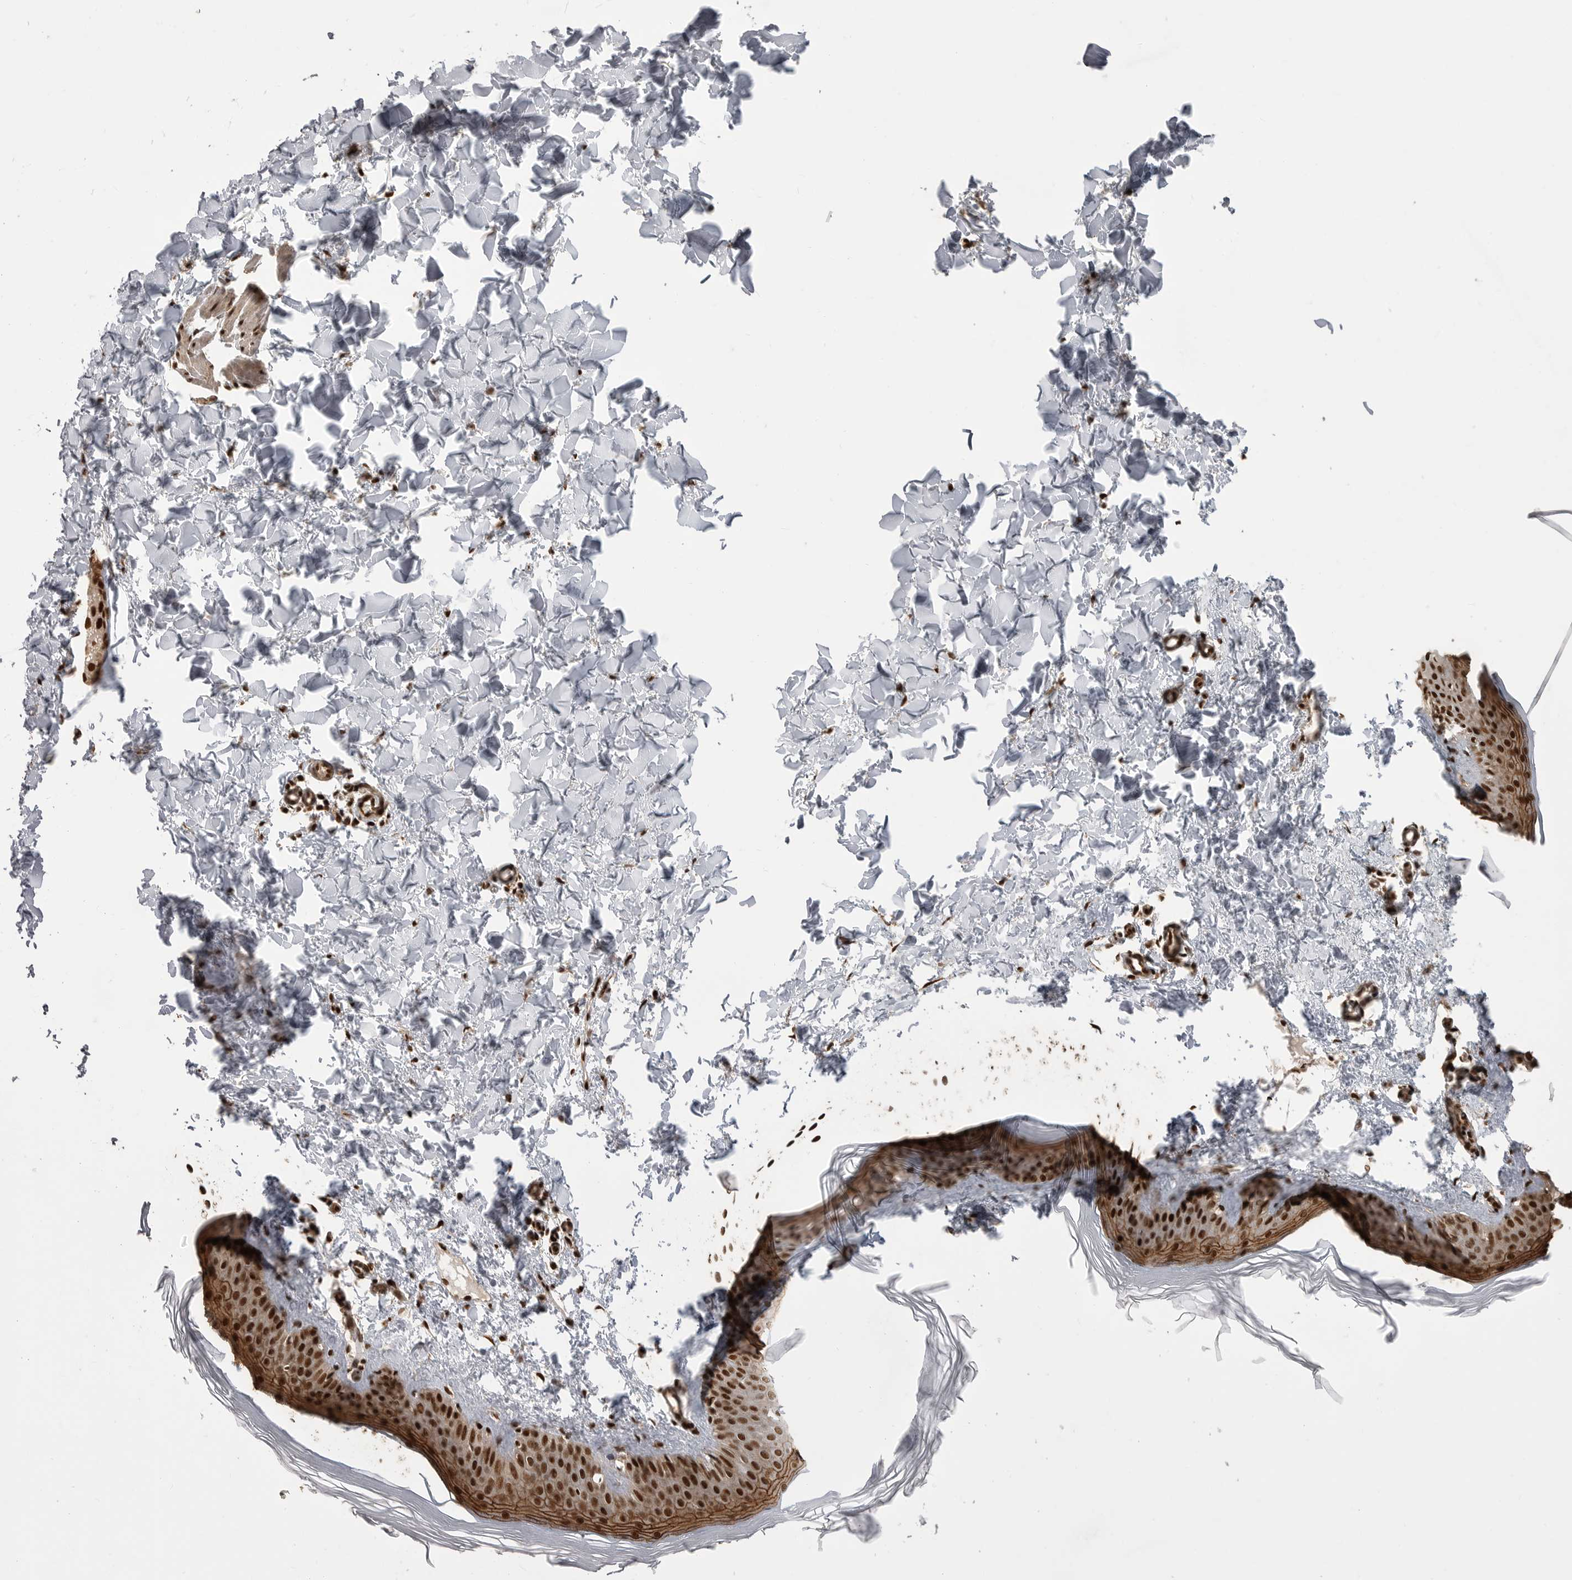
{"staining": {"intensity": "moderate", "quantity": ">75%", "location": "nuclear"}, "tissue": "skin", "cell_type": "Fibroblasts", "image_type": "normal", "snomed": [{"axis": "morphology", "description": "Normal tissue, NOS"}, {"axis": "topography", "description": "Skin"}], "caption": "Skin was stained to show a protein in brown. There is medium levels of moderate nuclear expression in about >75% of fibroblasts. Nuclei are stained in blue.", "gene": "PPP1R8", "patient": {"sex": "female", "age": 27}}